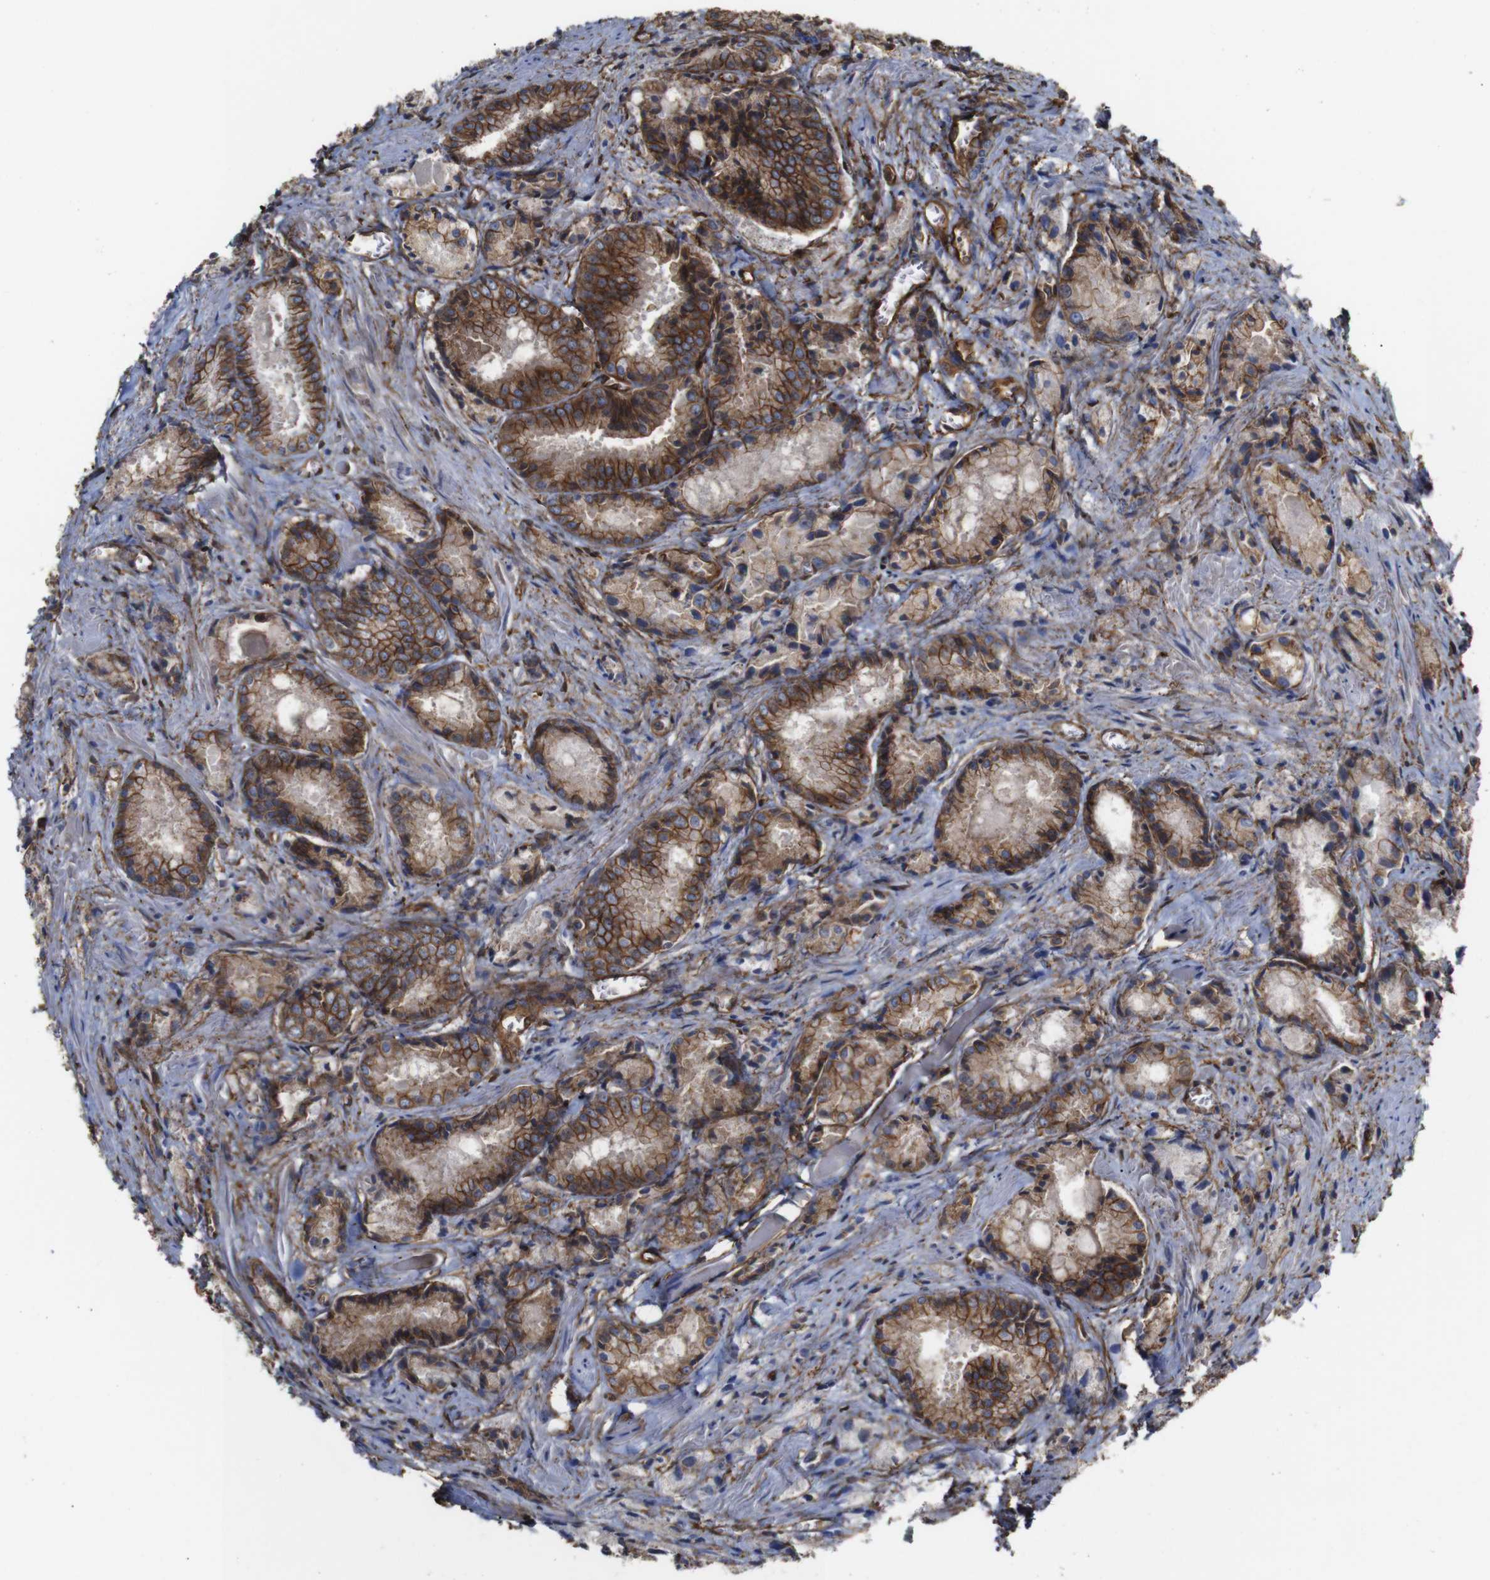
{"staining": {"intensity": "moderate", "quantity": ">75%", "location": "cytoplasmic/membranous"}, "tissue": "prostate cancer", "cell_type": "Tumor cells", "image_type": "cancer", "snomed": [{"axis": "morphology", "description": "Adenocarcinoma, Low grade"}, {"axis": "topography", "description": "Prostate"}], "caption": "Moderate cytoplasmic/membranous staining is seen in about >75% of tumor cells in prostate adenocarcinoma (low-grade). (brown staining indicates protein expression, while blue staining denotes nuclei).", "gene": "SPTBN1", "patient": {"sex": "male", "age": 64}}